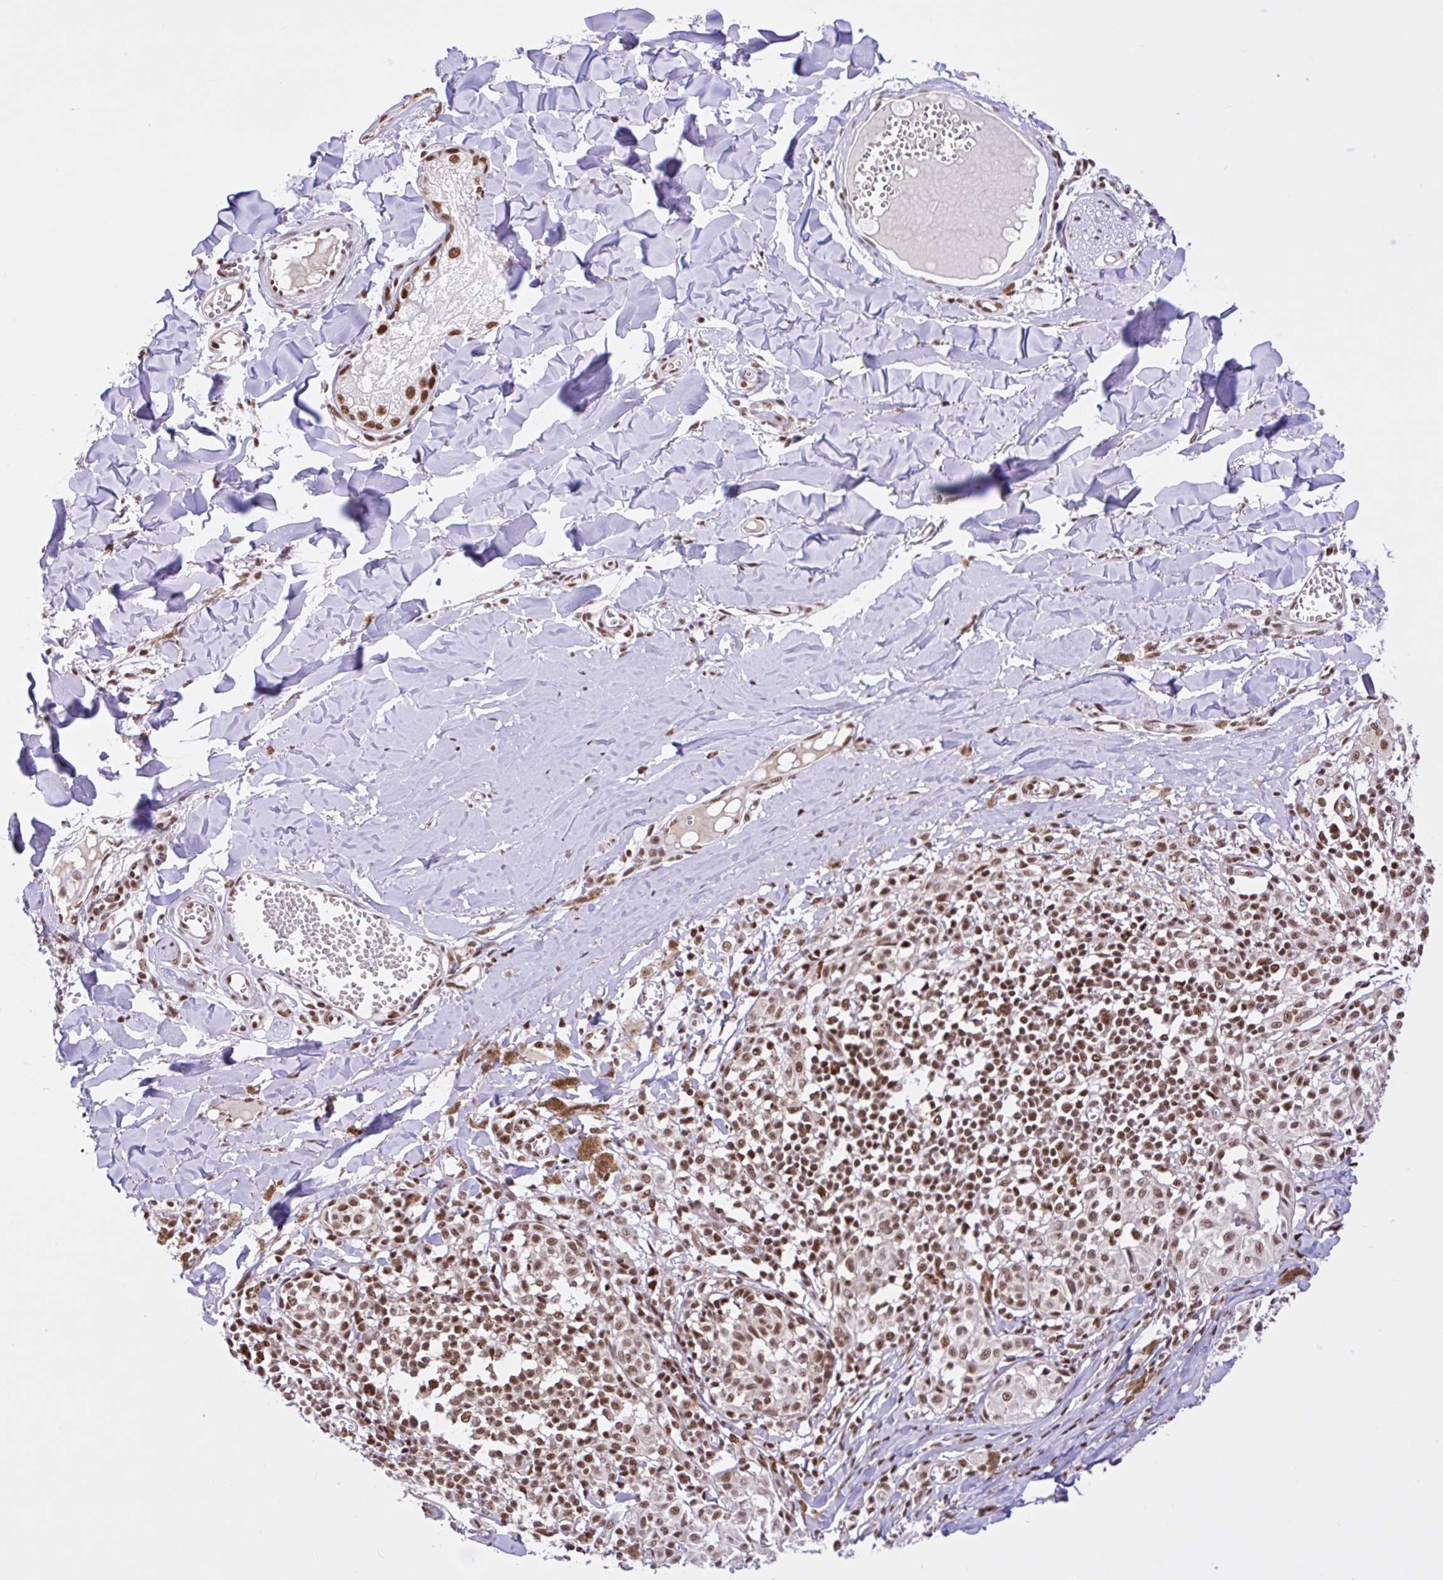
{"staining": {"intensity": "moderate", "quantity": ">75%", "location": "nuclear"}, "tissue": "melanoma", "cell_type": "Tumor cells", "image_type": "cancer", "snomed": [{"axis": "morphology", "description": "Malignant melanoma, NOS"}, {"axis": "topography", "description": "Skin"}], "caption": "IHC (DAB) staining of melanoma demonstrates moderate nuclear protein staining in about >75% of tumor cells.", "gene": "CCDC12", "patient": {"sex": "female", "age": 43}}